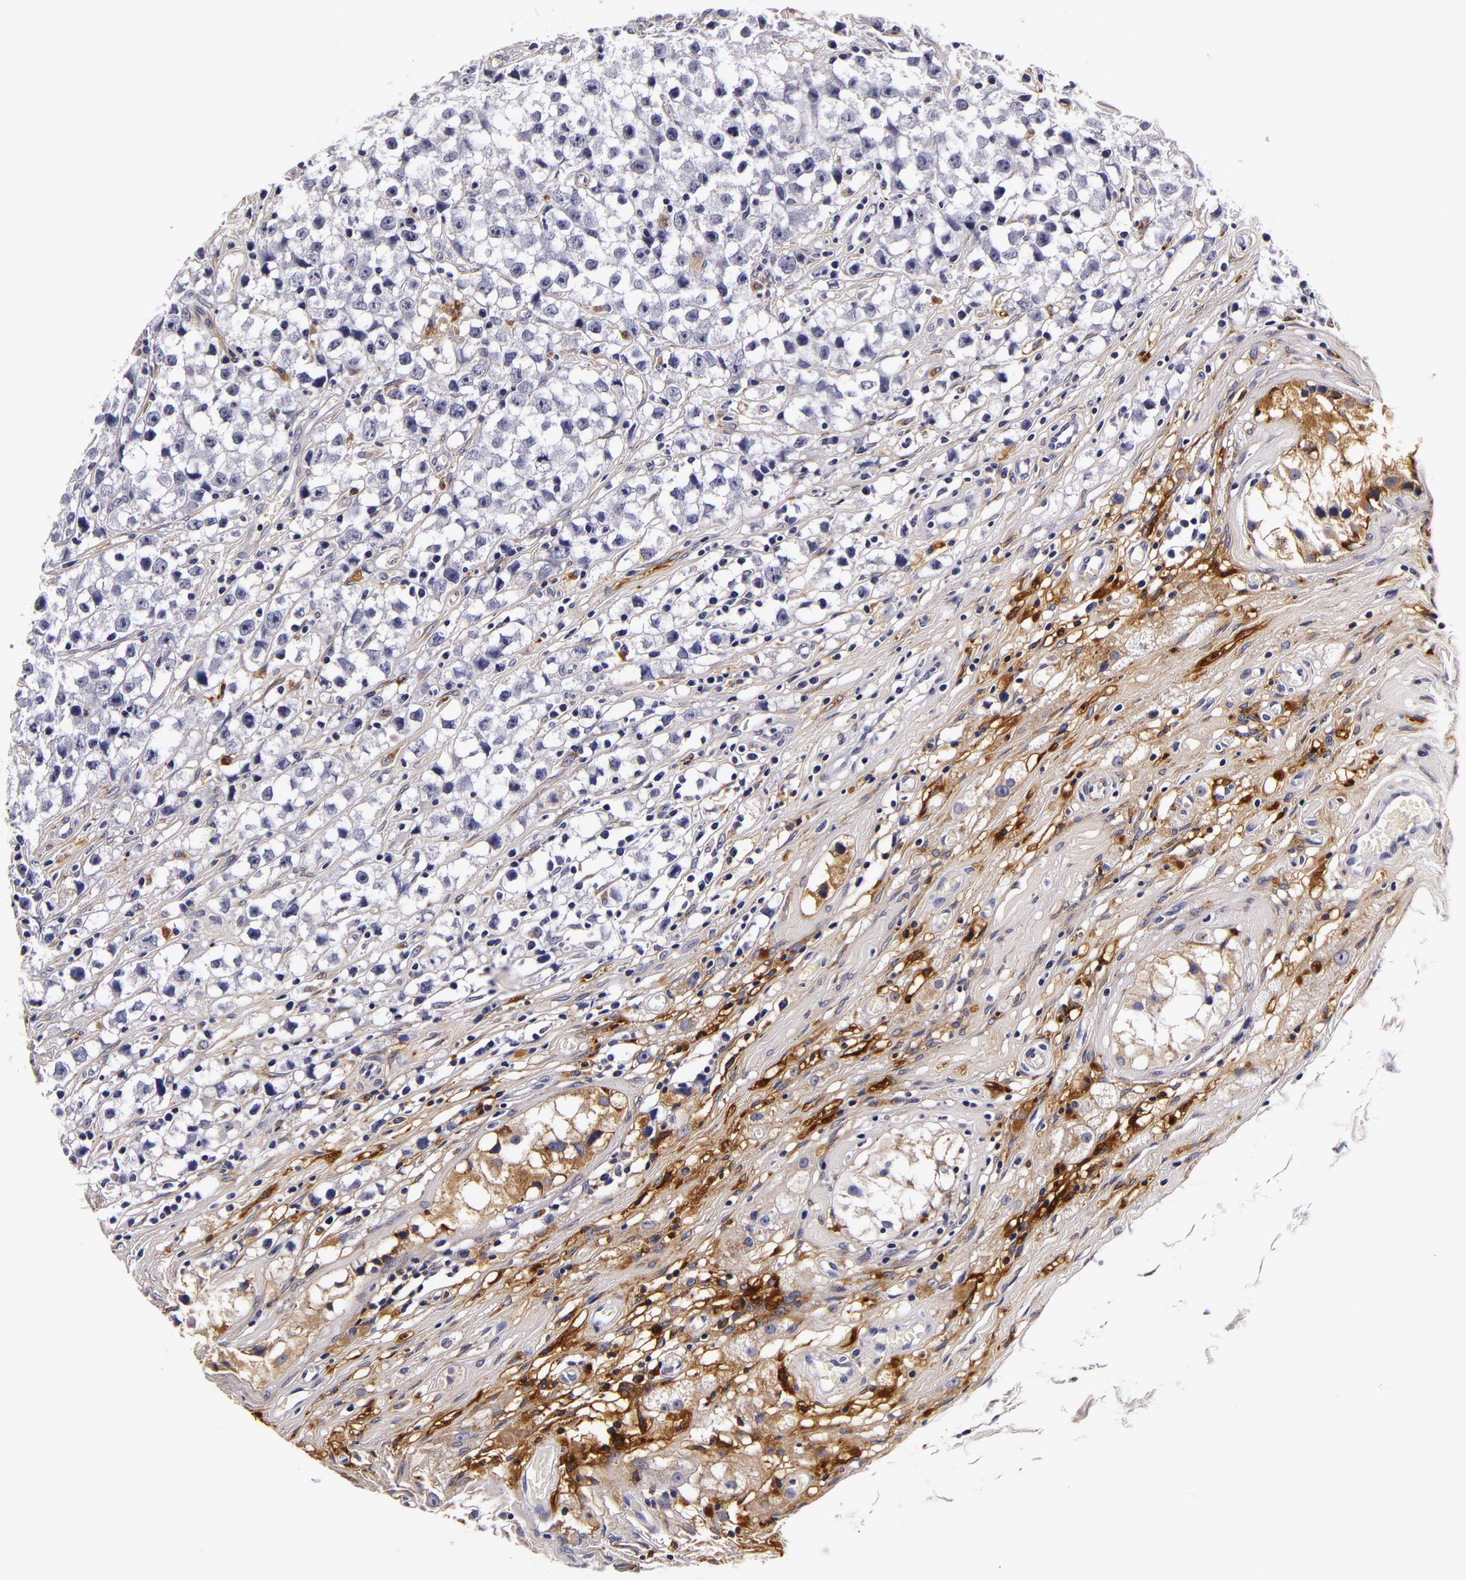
{"staining": {"intensity": "negative", "quantity": "none", "location": "none"}, "tissue": "testis cancer", "cell_type": "Tumor cells", "image_type": "cancer", "snomed": [{"axis": "morphology", "description": "Seminoma, NOS"}, {"axis": "topography", "description": "Testis"}], "caption": "Seminoma (testis) was stained to show a protein in brown. There is no significant staining in tumor cells. Nuclei are stained in blue.", "gene": "LGALS3BP", "patient": {"sex": "male", "age": 35}}